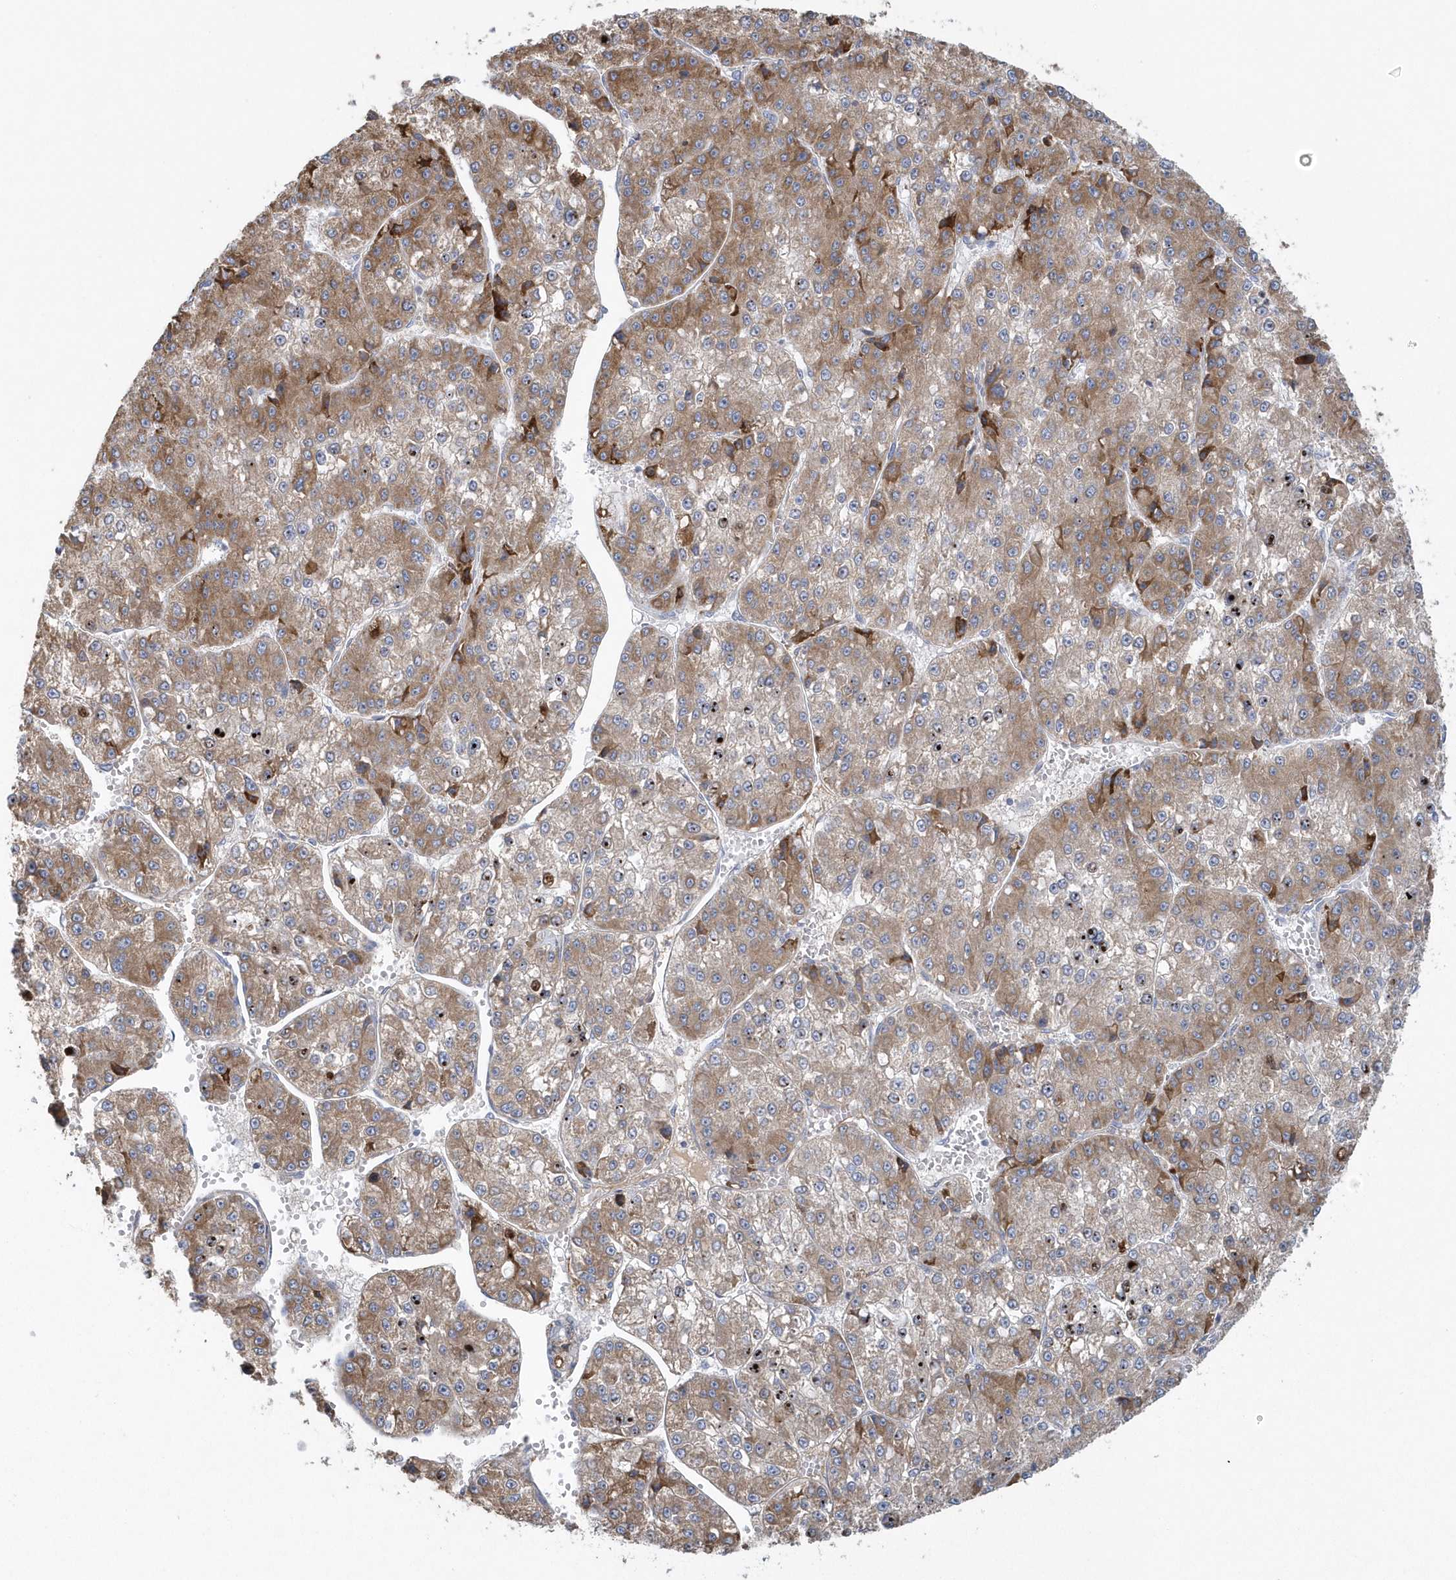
{"staining": {"intensity": "moderate", "quantity": ">75%", "location": "cytoplasmic/membranous"}, "tissue": "liver cancer", "cell_type": "Tumor cells", "image_type": "cancer", "snomed": [{"axis": "morphology", "description": "Carcinoma, Hepatocellular, NOS"}, {"axis": "topography", "description": "Liver"}], "caption": "Immunohistochemistry (DAB) staining of human liver cancer (hepatocellular carcinoma) reveals moderate cytoplasmic/membranous protein expression in approximately >75% of tumor cells.", "gene": "SPATA18", "patient": {"sex": "female", "age": 73}}